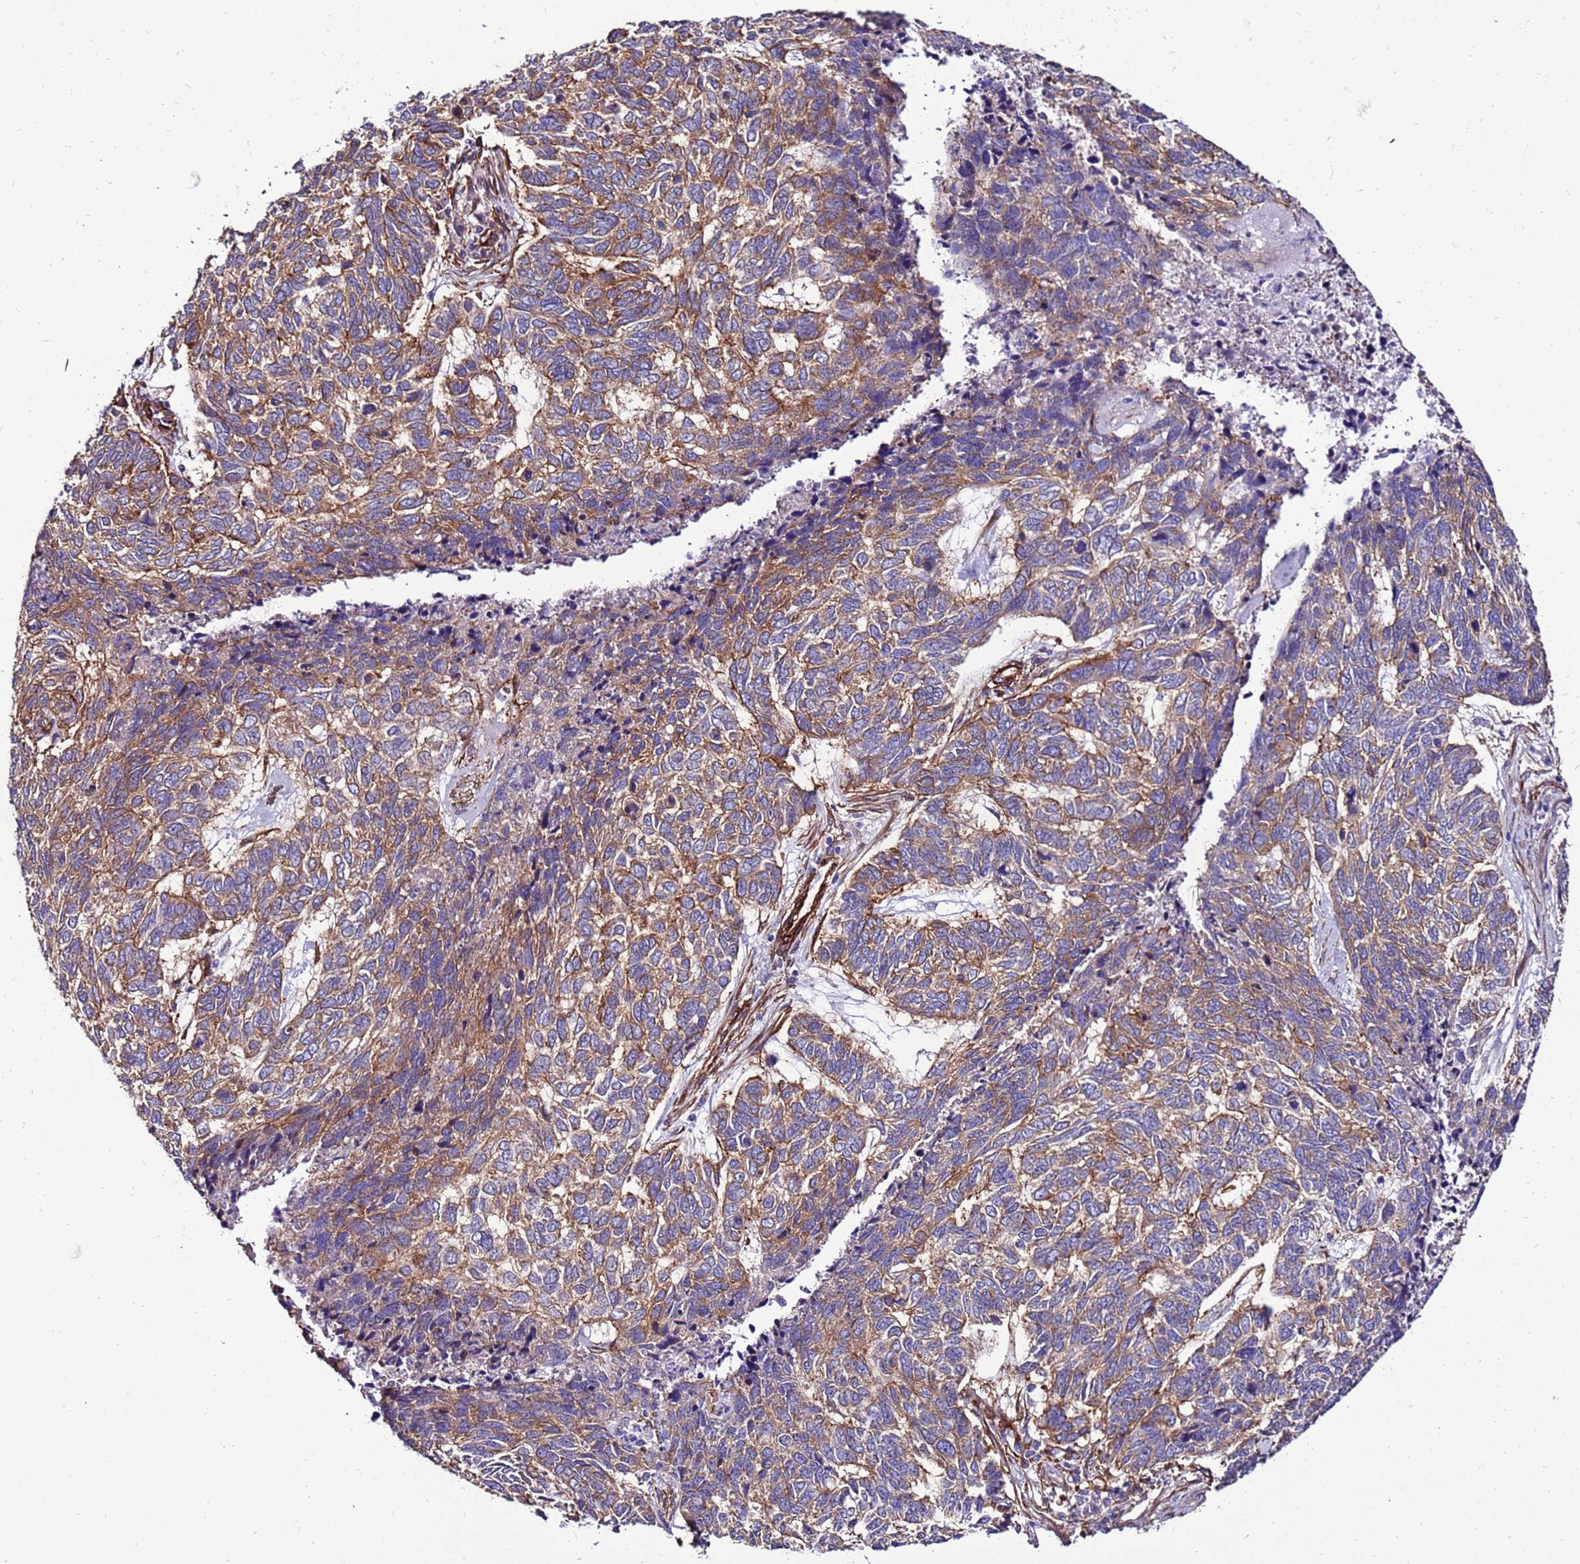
{"staining": {"intensity": "moderate", "quantity": ">75%", "location": "cytoplasmic/membranous"}, "tissue": "skin cancer", "cell_type": "Tumor cells", "image_type": "cancer", "snomed": [{"axis": "morphology", "description": "Basal cell carcinoma"}, {"axis": "topography", "description": "Skin"}], "caption": "Human basal cell carcinoma (skin) stained with a brown dye displays moderate cytoplasmic/membranous positive positivity in approximately >75% of tumor cells.", "gene": "EI24", "patient": {"sex": "female", "age": 65}}